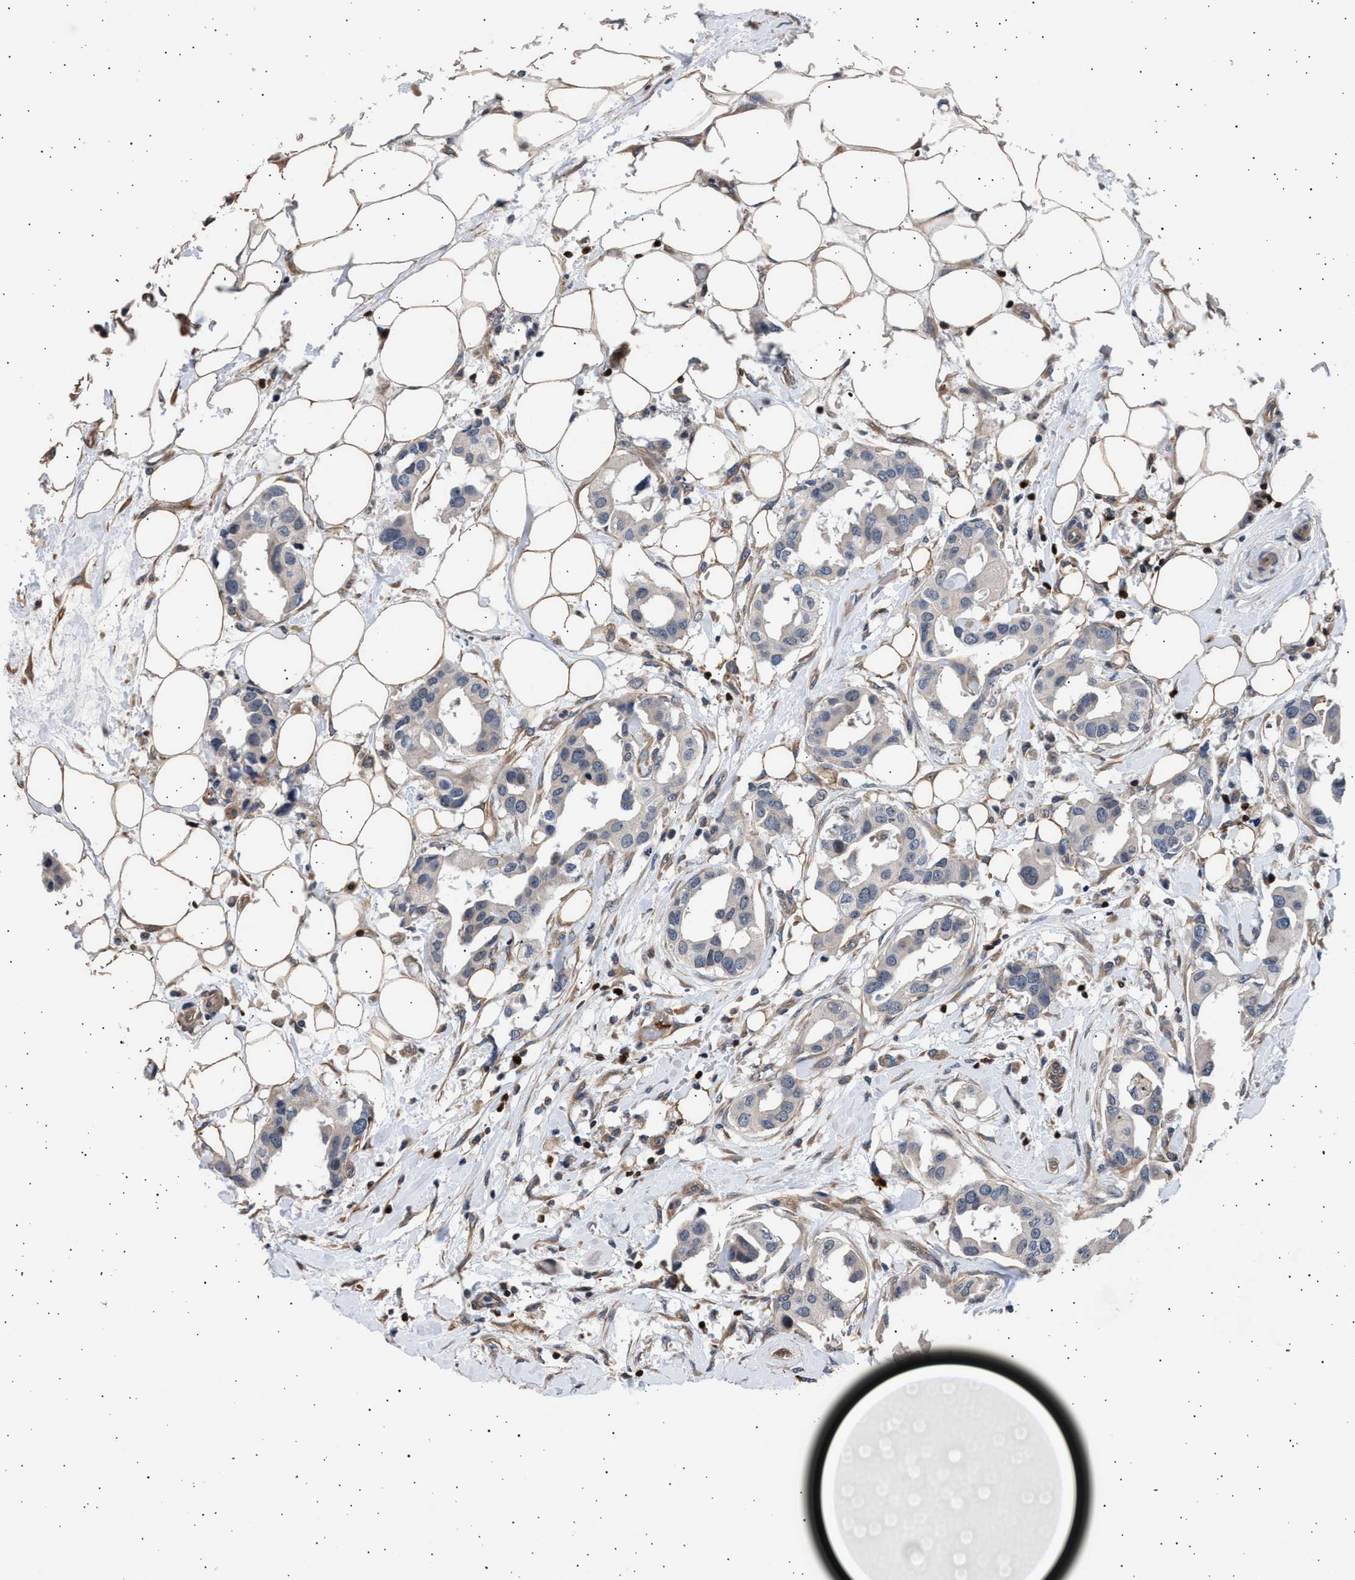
{"staining": {"intensity": "negative", "quantity": "none", "location": "none"}, "tissue": "breast cancer", "cell_type": "Tumor cells", "image_type": "cancer", "snomed": [{"axis": "morphology", "description": "Duct carcinoma"}, {"axis": "topography", "description": "Breast"}], "caption": "Histopathology image shows no significant protein expression in tumor cells of breast cancer.", "gene": "GRAP2", "patient": {"sex": "female", "age": 40}}